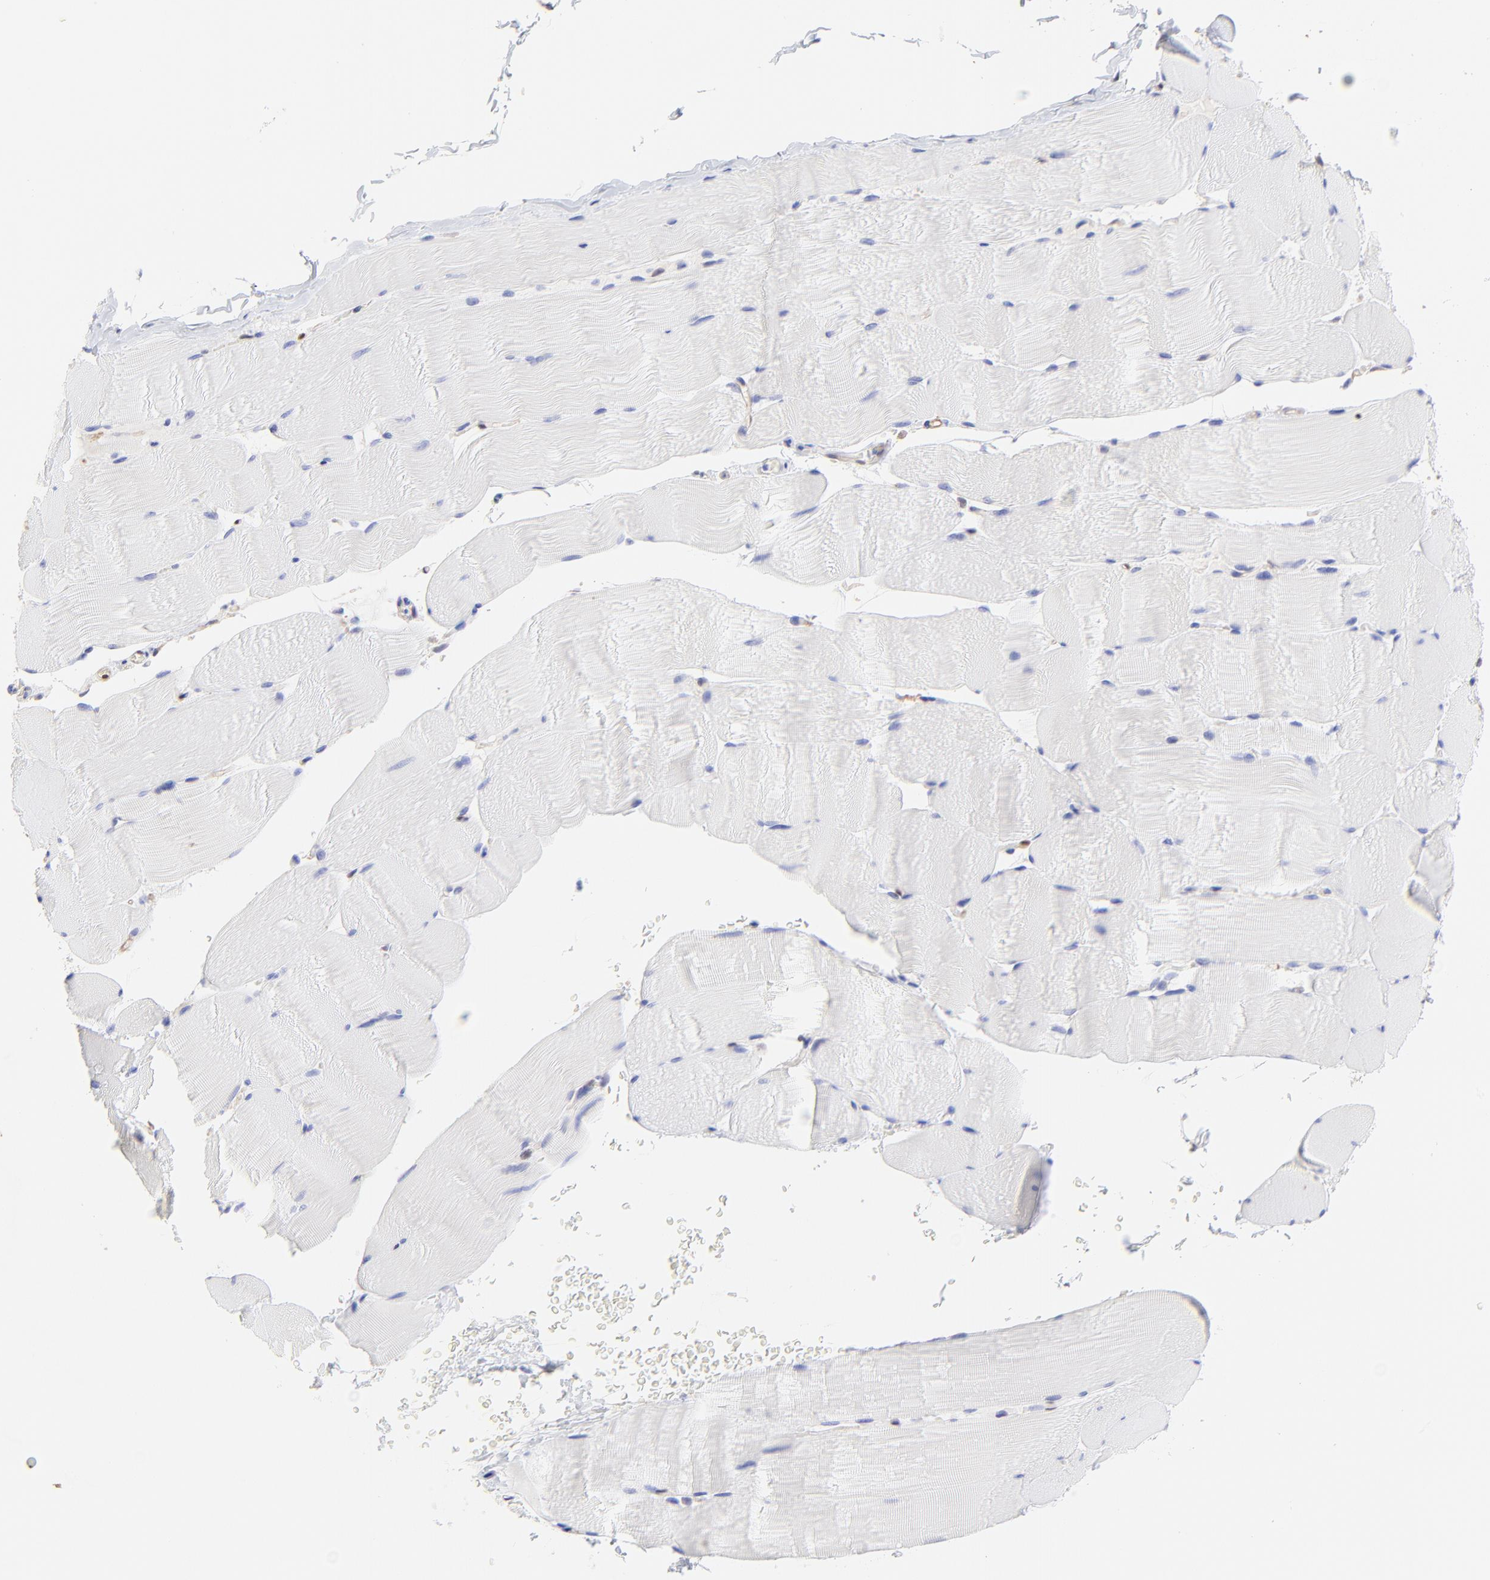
{"staining": {"intensity": "negative", "quantity": "none", "location": "none"}, "tissue": "skeletal muscle", "cell_type": "Myocytes", "image_type": "normal", "snomed": [{"axis": "morphology", "description": "Normal tissue, NOS"}, {"axis": "topography", "description": "Skeletal muscle"}], "caption": "DAB (3,3'-diaminobenzidine) immunohistochemical staining of normal skeletal muscle reveals no significant expression in myocytes. (DAB IHC, high magnification).", "gene": "HYAL1", "patient": {"sex": "male", "age": 62}}